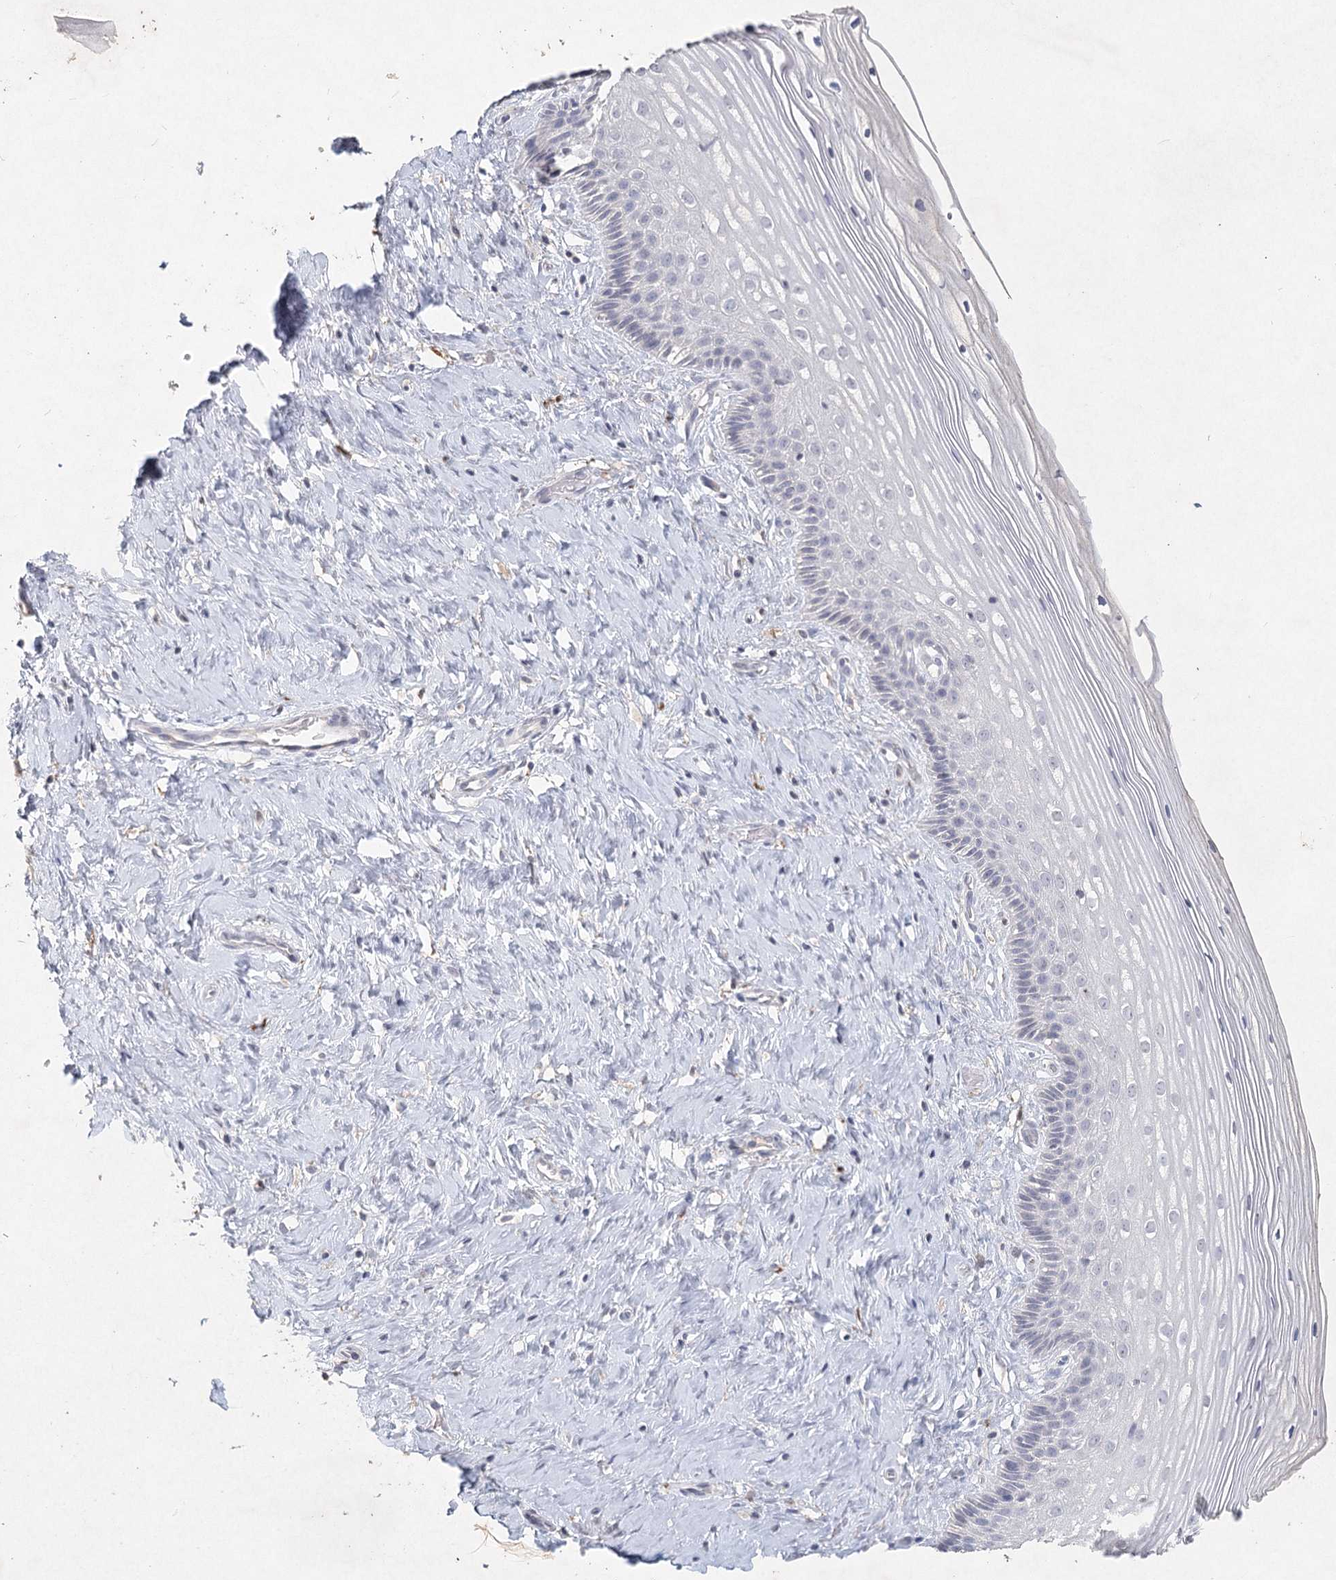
{"staining": {"intensity": "negative", "quantity": "none", "location": "none"}, "tissue": "cervix", "cell_type": "Glandular cells", "image_type": "normal", "snomed": [{"axis": "morphology", "description": "Normal tissue, NOS"}, {"axis": "topography", "description": "Cervix"}], "caption": "IHC image of unremarkable human cervix stained for a protein (brown), which demonstrates no positivity in glandular cells.", "gene": "ARSI", "patient": {"sex": "female", "age": 33}}